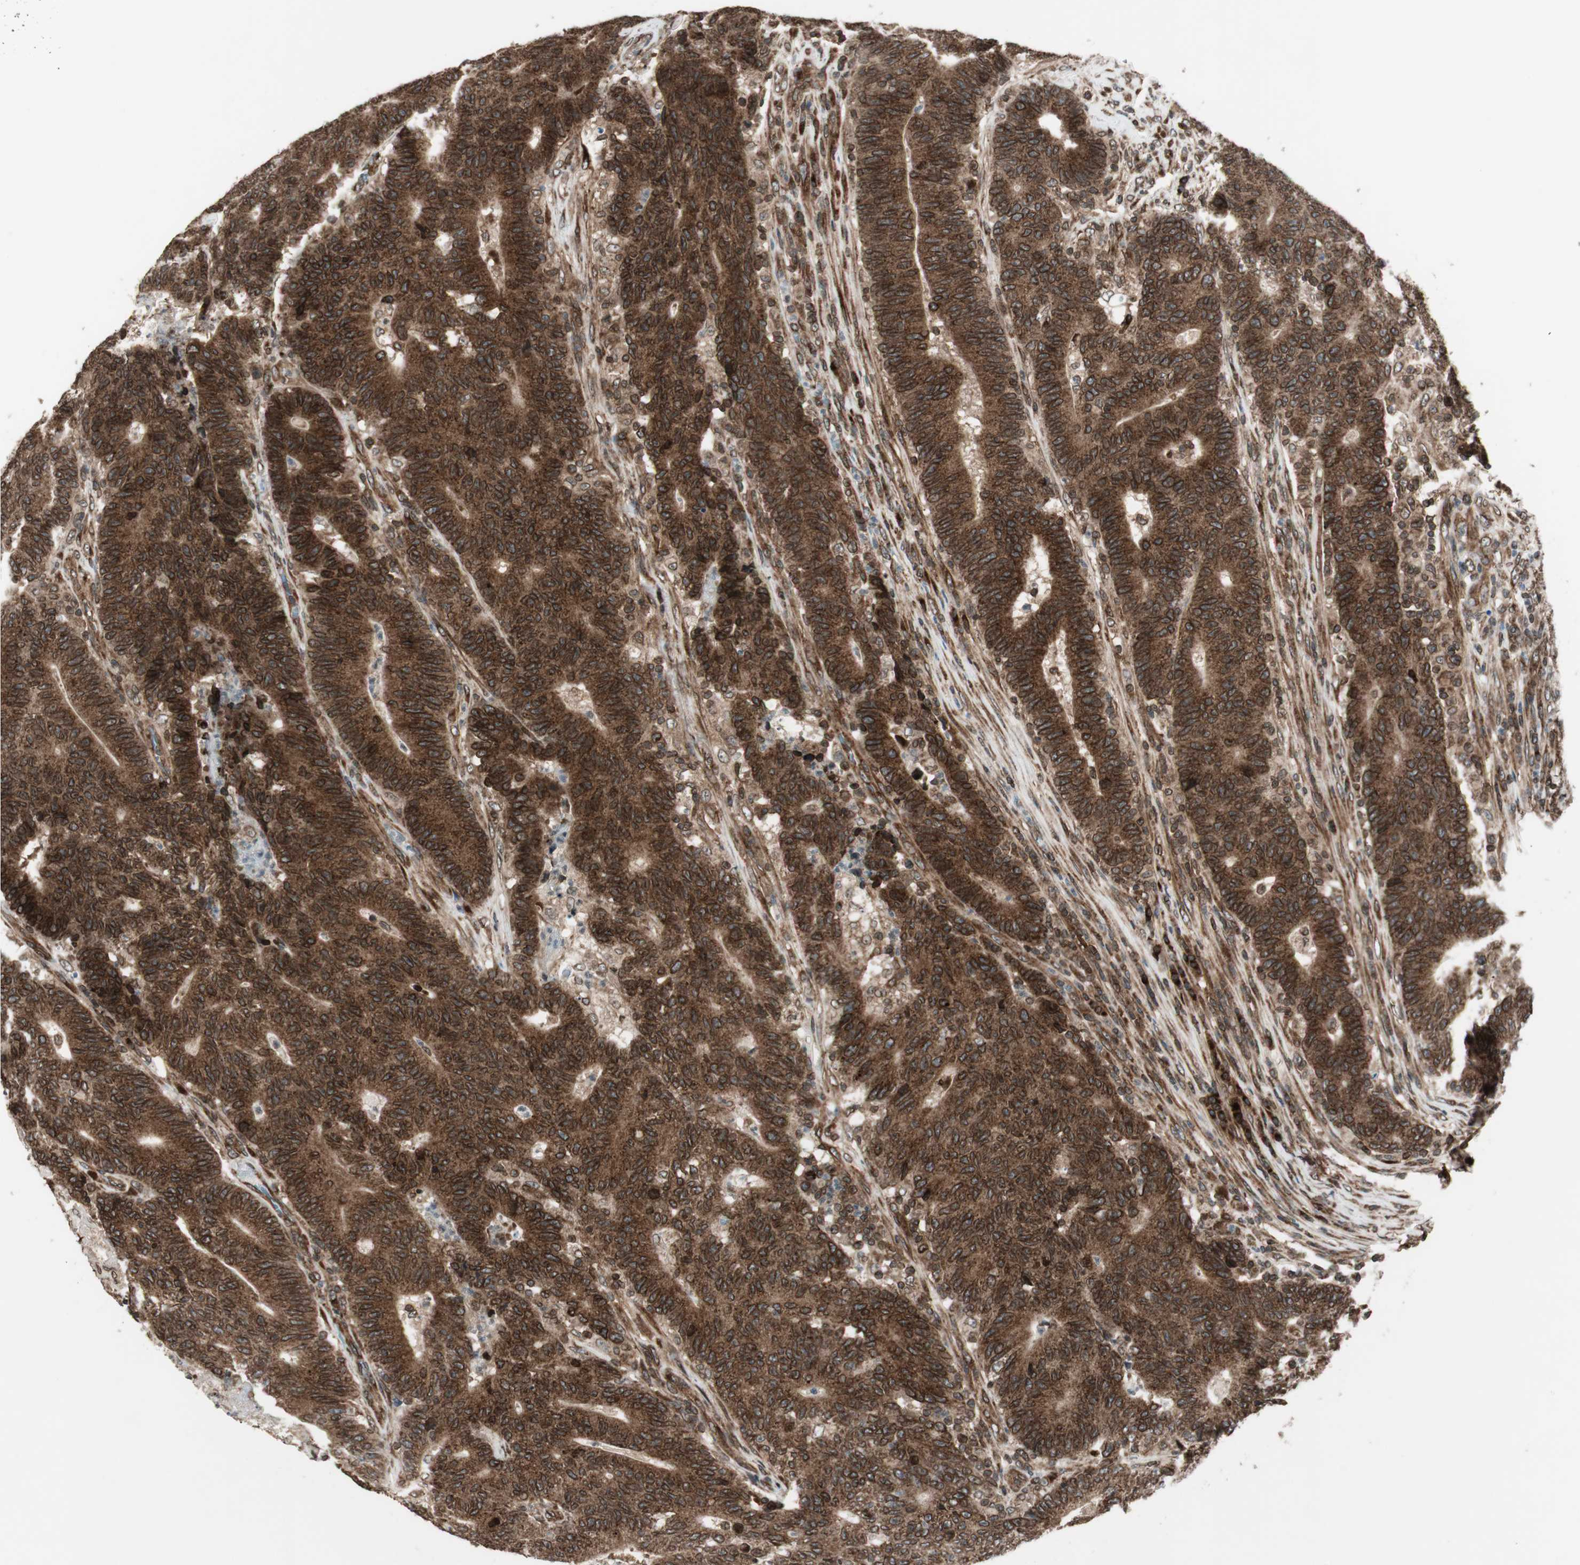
{"staining": {"intensity": "strong", "quantity": ">75%", "location": "cytoplasmic/membranous,nuclear"}, "tissue": "colorectal cancer", "cell_type": "Tumor cells", "image_type": "cancer", "snomed": [{"axis": "morphology", "description": "Normal tissue, NOS"}, {"axis": "morphology", "description": "Adenocarcinoma, NOS"}, {"axis": "topography", "description": "Colon"}], "caption": "Protein staining demonstrates strong cytoplasmic/membranous and nuclear positivity in about >75% of tumor cells in colorectal adenocarcinoma. (IHC, brightfield microscopy, high magnification).", "gene": "NUP62", "patient": {"sex": "female", "age": 75}}